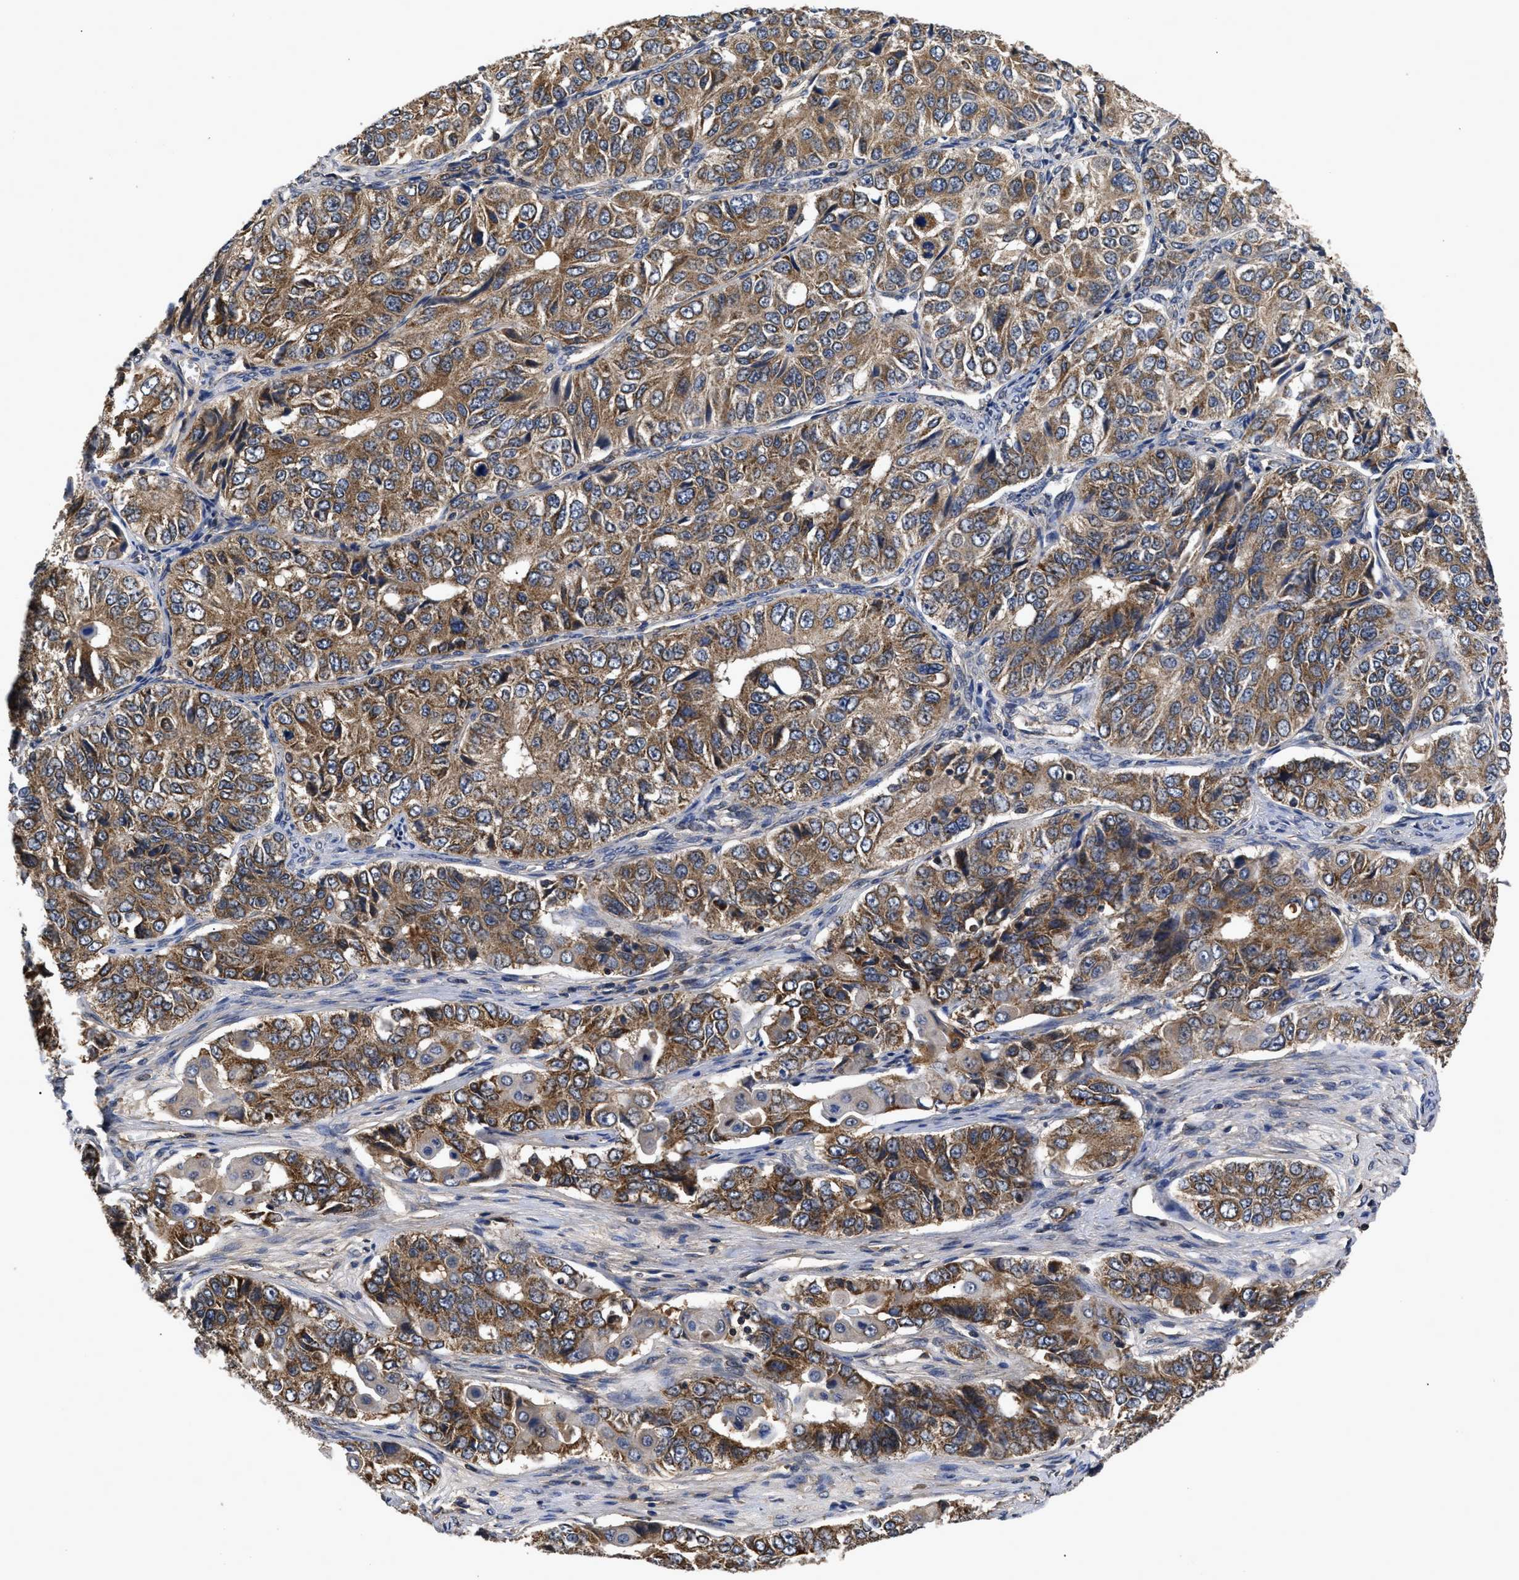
{"staining": {"intensity": "moderate", "quantity": ">75%", "location": "cytoplasmic/membranous"}, "tissue": "ovarian cancer", "cell_type": "Tumor cells", "image_type": "cancer", "snomed": [{"axis": "morphology", "description": "Carcinoma, endometroid"}, {"axis": "topography", "description": "Ovary"}], "caption": "The immunohistochemical stain labels moderate cytoplasmic/membranous staining in tumor cells of ovarian cancer (endometroid carcinoma) tissue. Using DAB (brown) and hematoxylin (blue) stains, captured at high magnification using brightfield microscopy.", "gene": "LRRC3", "patient": {"sex": "female", "age": 51}}